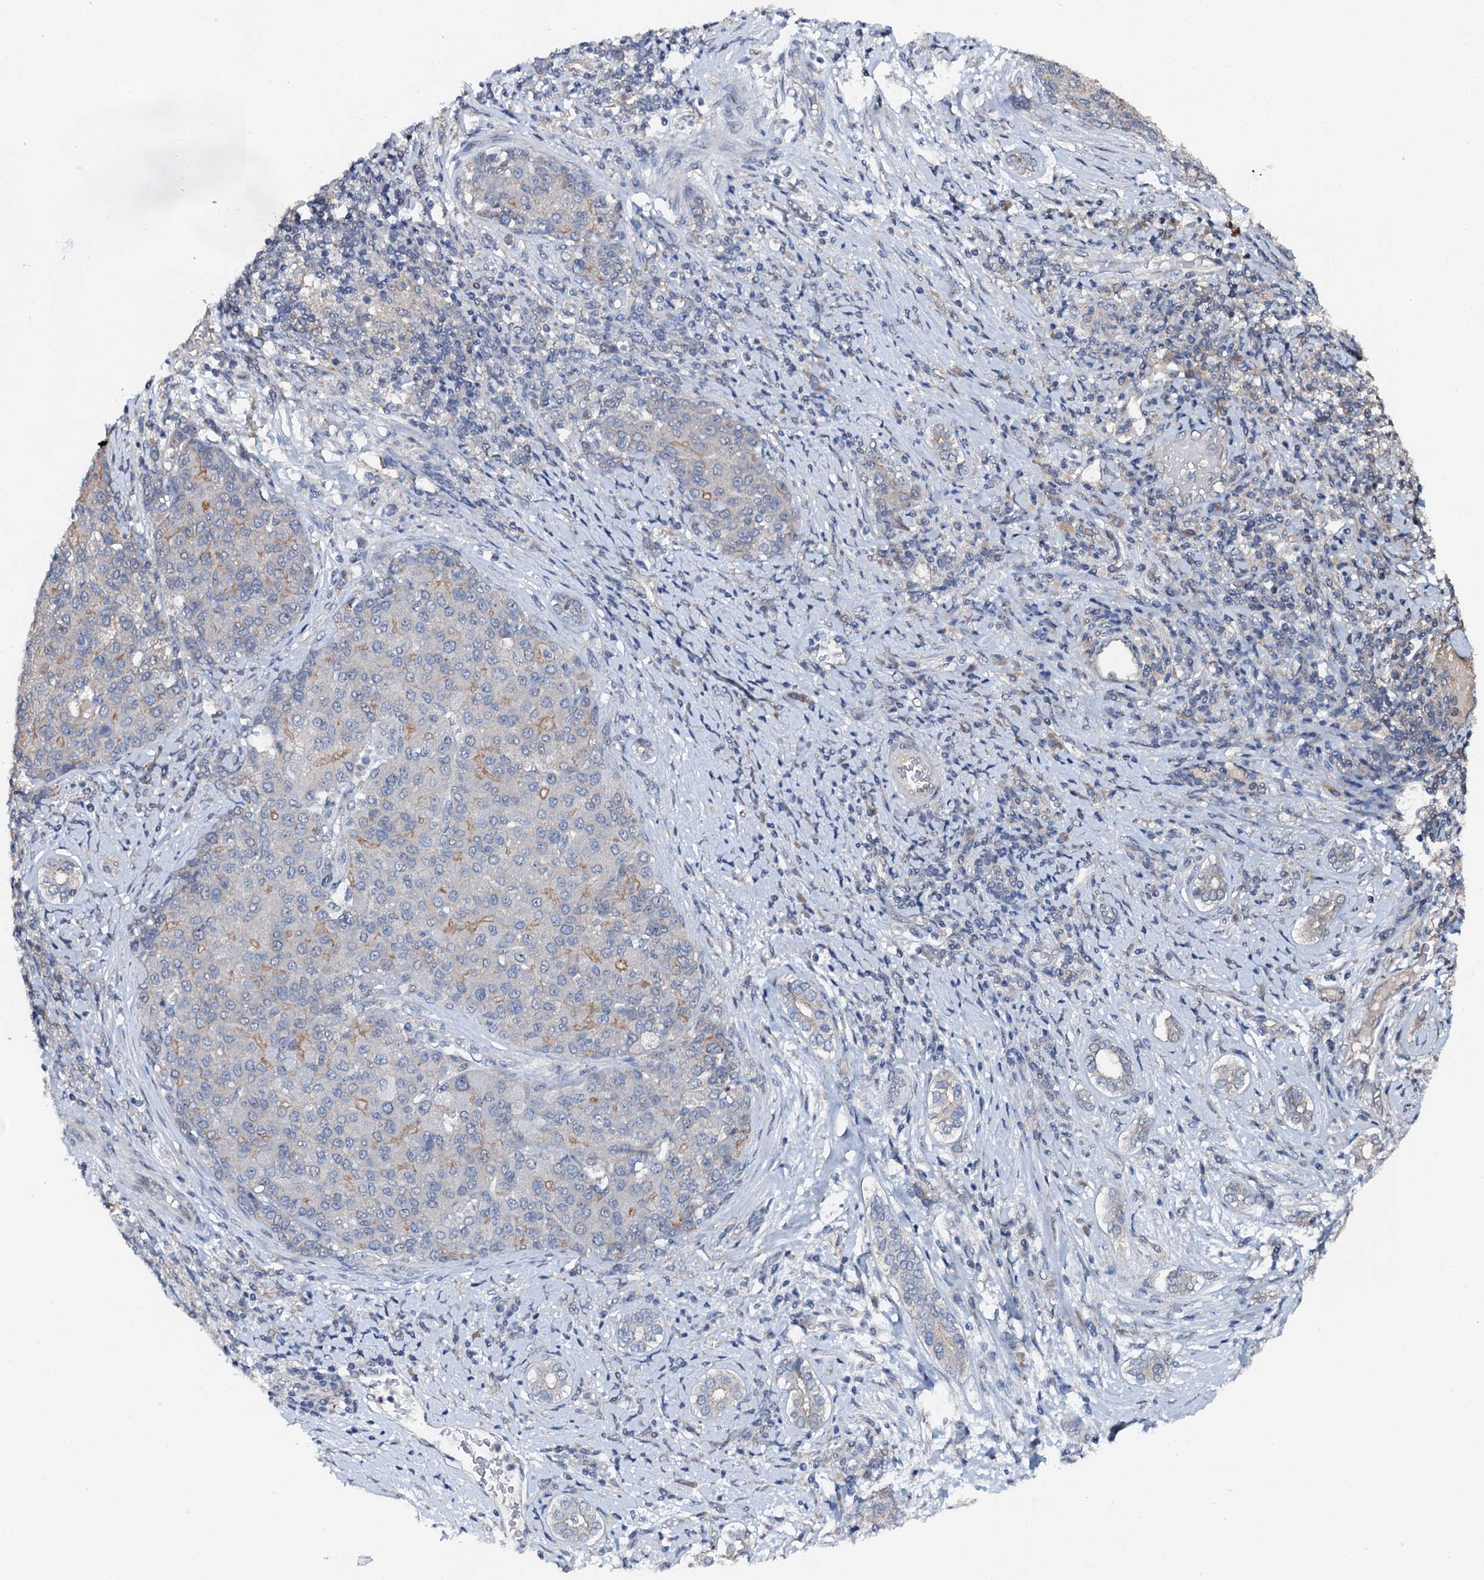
{"staining": {"intensity": "negative", "quantity": "none", "location": "none"}, "tissue": "liver cancer", "cell_type": "Tumor cells", "image_type": "cancer", "snomed": [{"axis": "morphology", "description": "Carcinoma, Hepatocellular, NOS"}, {"axis": "topography", "description": "Liver"}], "caption": "Immunohistochemistry (IHC) of human liver cancer (hepatocellular carcinoma) exhibits no staining in tumor cells.", "gene": "FLYWCH1", "patient": {"sex": "male", "age": 65}}